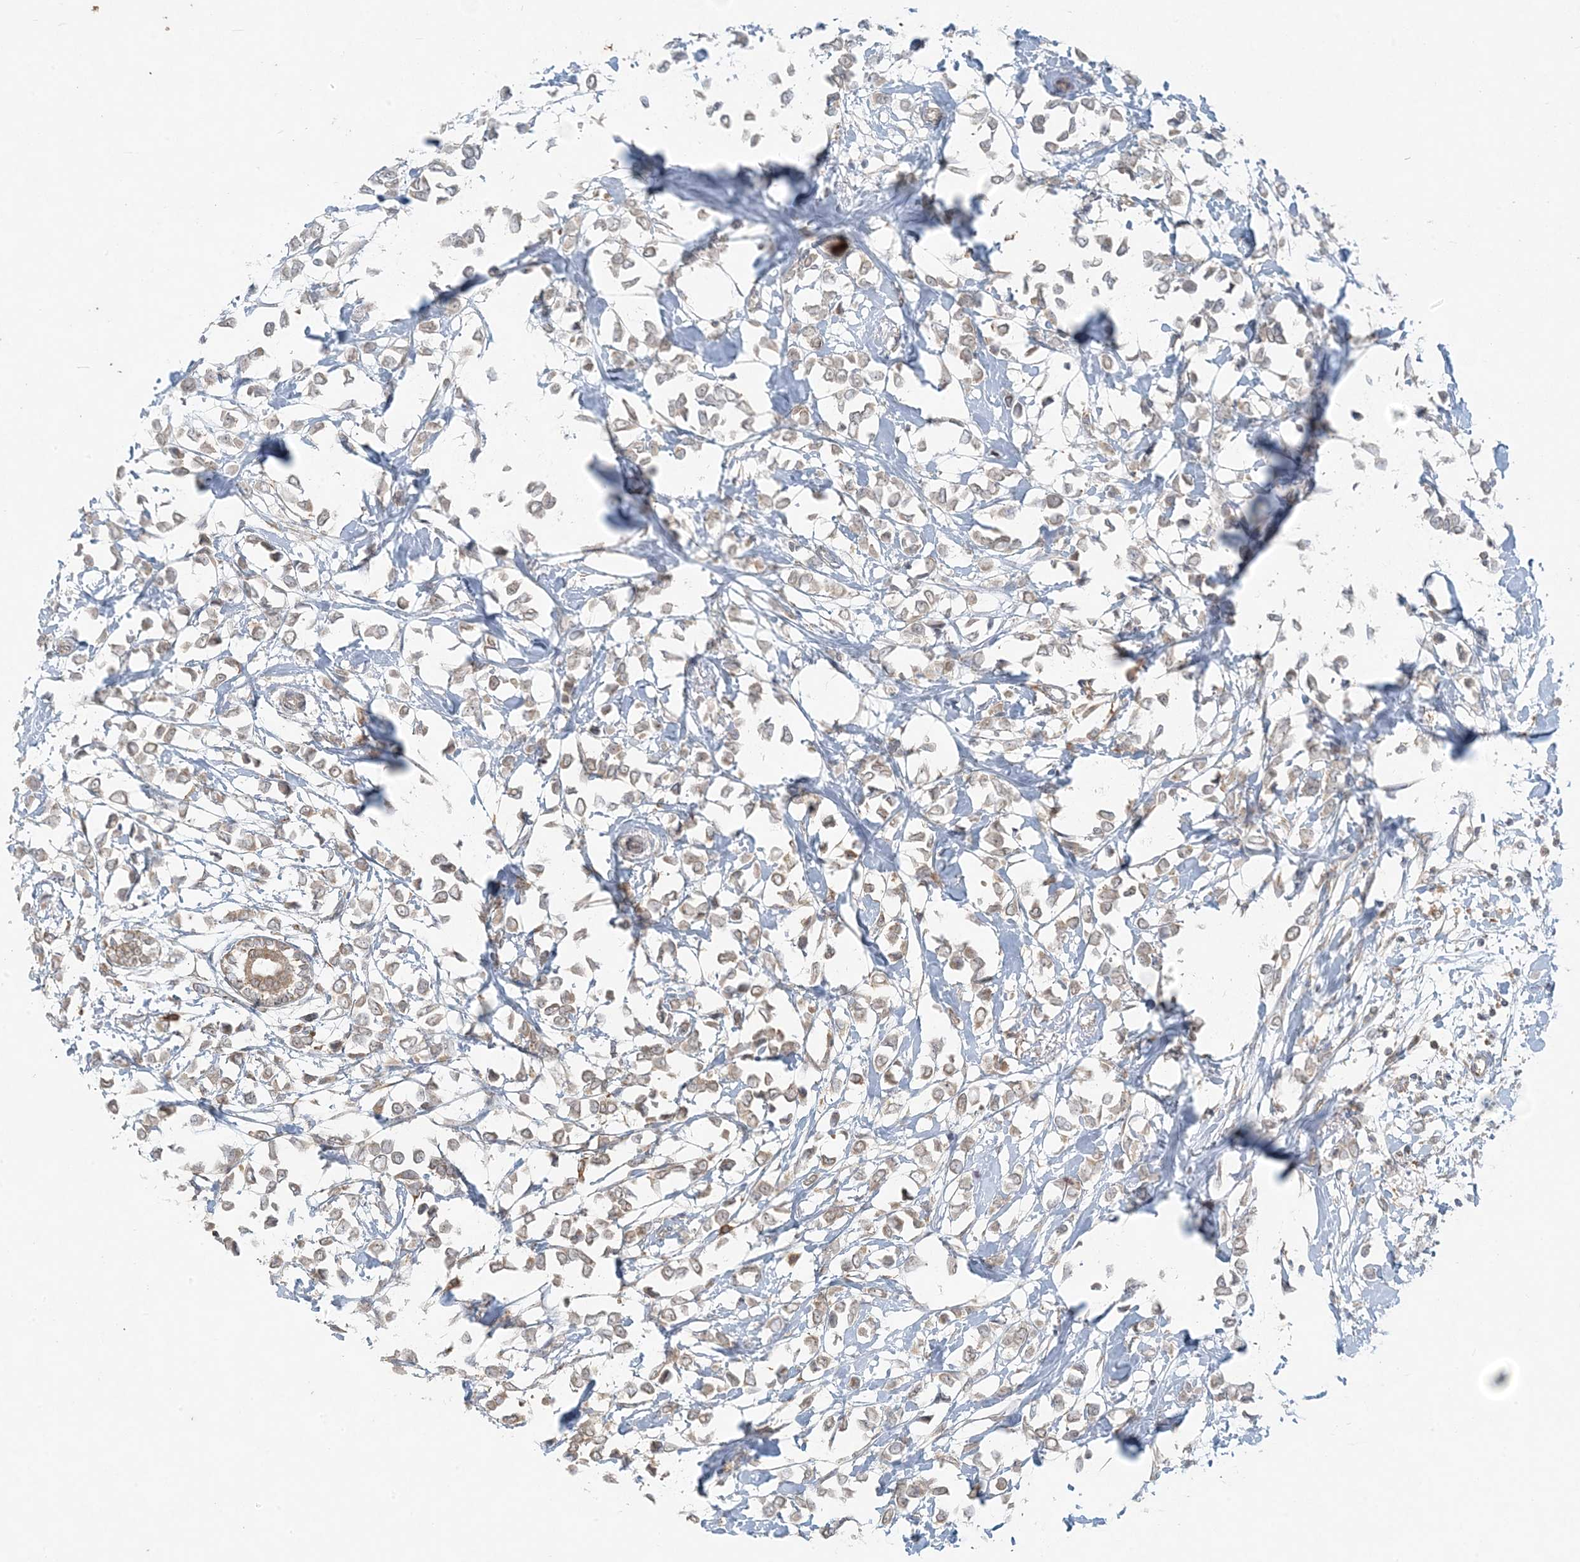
{"staining": {"intensity": "weak", "quantity": ">75%", "location": "cytoplasmic/membranous"}, "tissue": "breast cancer", "cell_type": "Tumor cells", "image_type": "cancer", "snomed": [{"axis": "morphology", "description": "Lobular carcinoma"}, {"axis": "topography", "description": "Breast"}], "caption": "A brown stain shows weak cytoplasmic/membranous expression of a protein in human lobular carcinoma (breast) tumor cells.", "gene": "MCOLN1", "patient": {"sex": "female", "age": 51}}